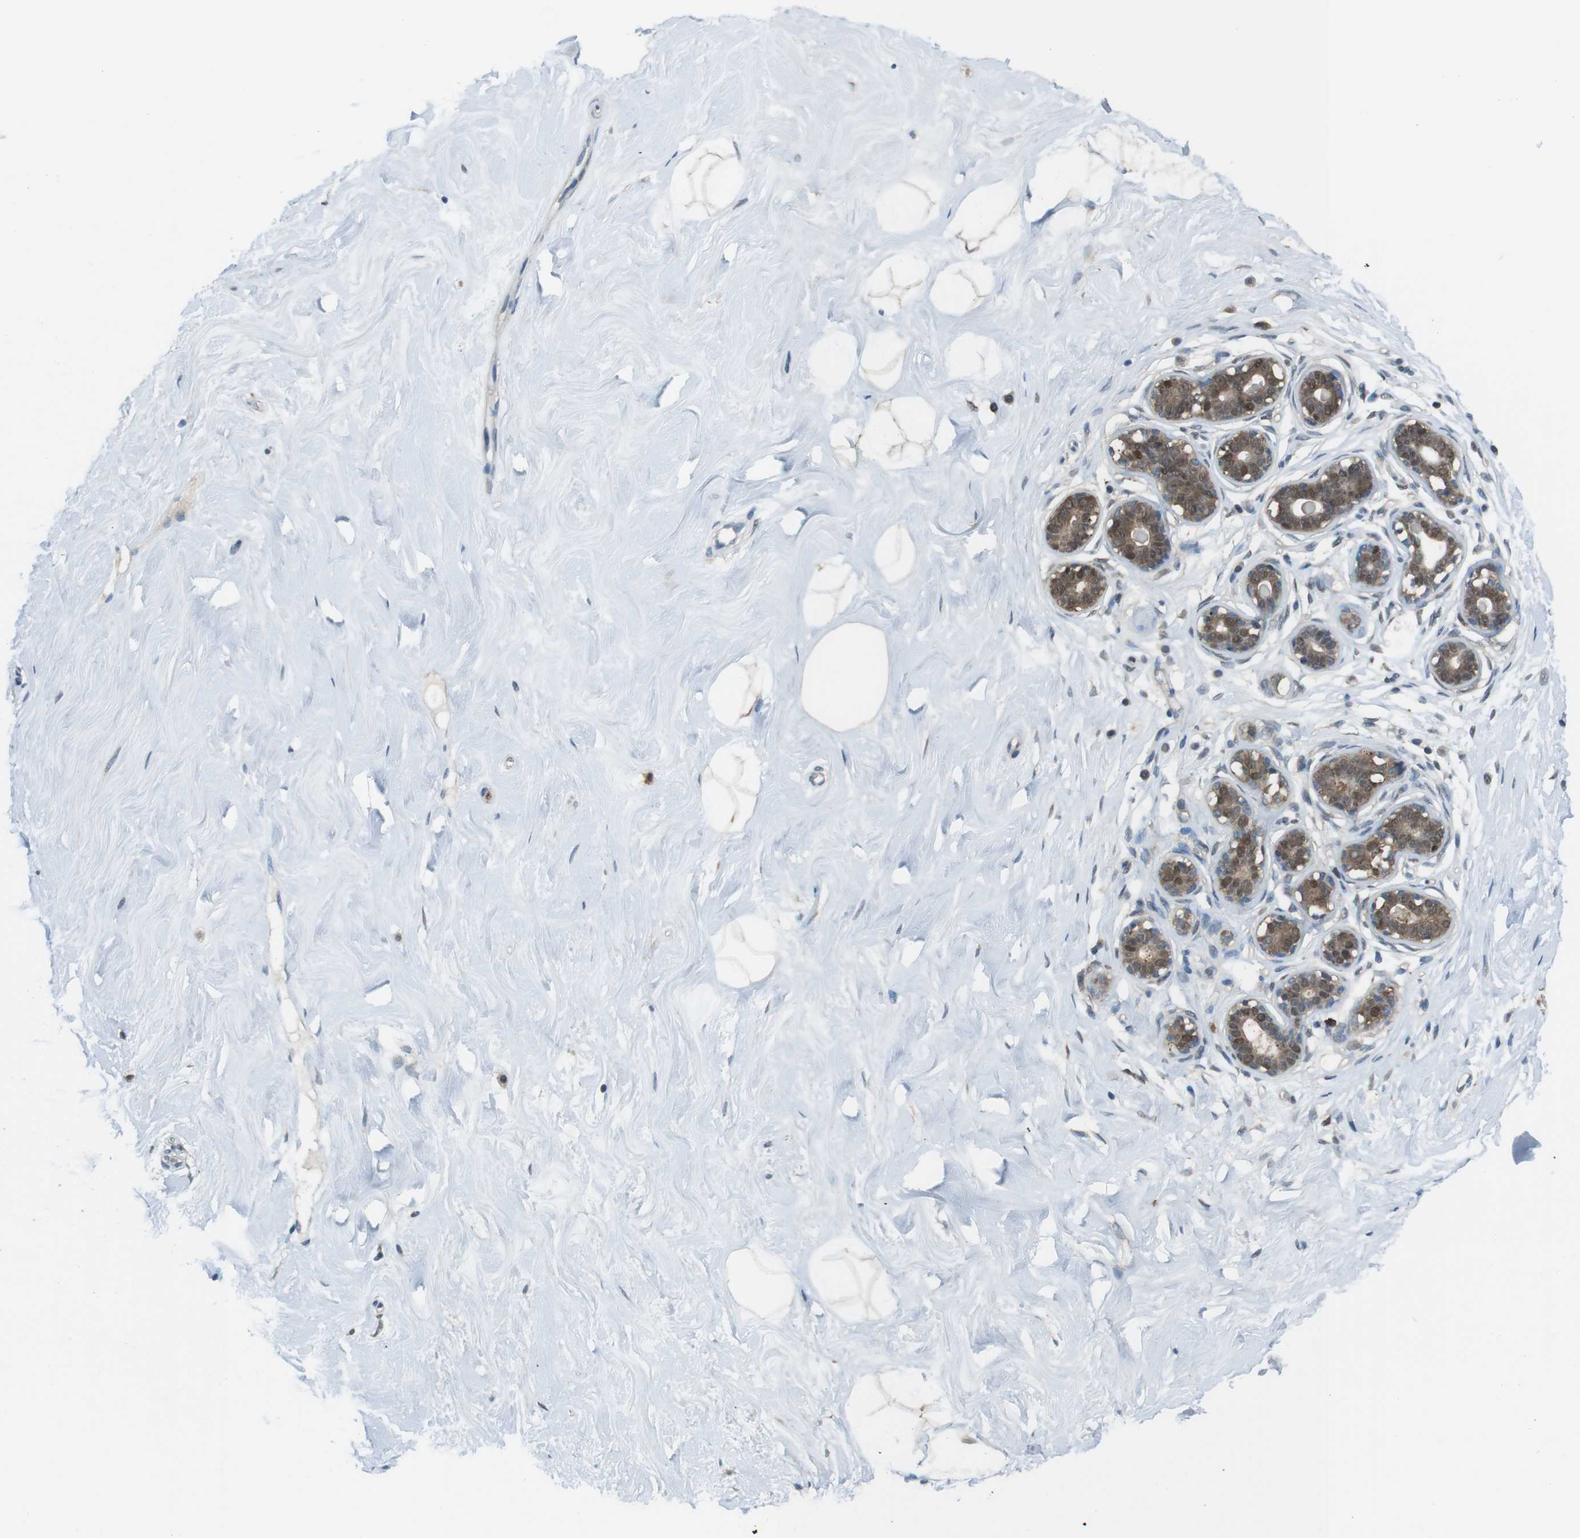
{"staining": {"intensity": "moderate", "quantity": "<25%", "location": "cytoplasmic/membranous"}, "tissue": "breast", "cell_type": "Adipocytes", "image_type": "normal", "snomed": [{"axis": "morphology", "description": "Normal tissue, NOS"}, {"axis": "topography", "description": "Breast"}], "caption": "A photomicrograph of human breast stained for a protein reveals moderate cytoplasmic/membranous brown staining in adipocytes.", "gene": "TWSG1", "patient": {"sex": "female", "age": 23}}